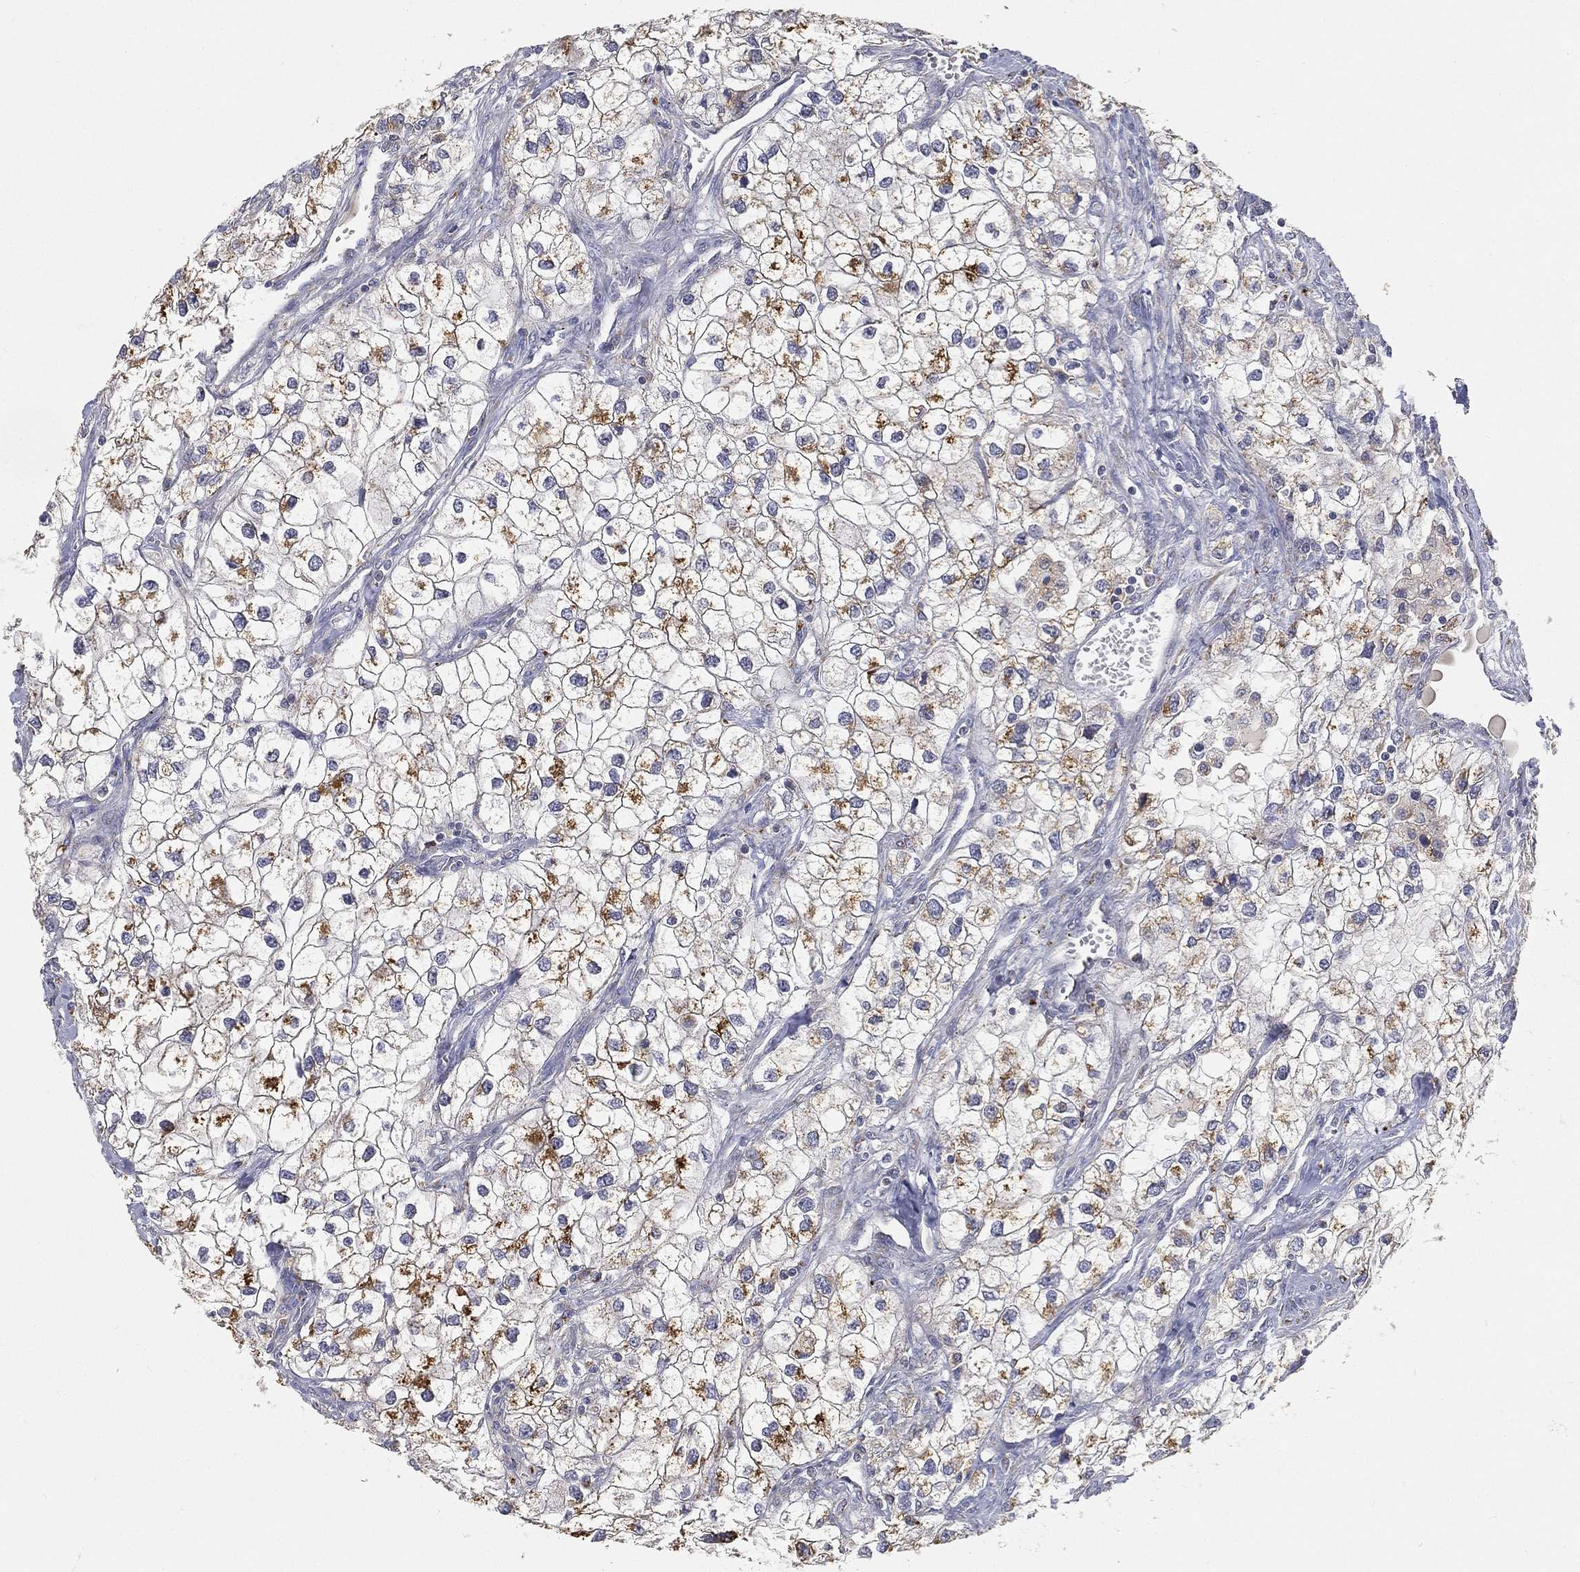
{"staining": {"intensity": "strong", "quantity": "<25%", "location": "cytoplasmic/membranous"}, "tissue": "renal cancer", "cell_type": "Tumor cells", "image_type": "cancer", "snomed": [{"axis": "morphology", "description": "Adenocarcinoma, NOS"}, {"axis": "topography", "description": "Kidney"}], "caption": "A medium amount of strong cytoplasmic/membranous positivity is appreciated in approximately <25% of tumor cells in renal cancer tissue. (DAB (3,3'-diaminobenzidine) IHC with brightfield microscopy, high magnification).", "gene": "CTSL", "patient": {"sex": "male", "age": 59}}